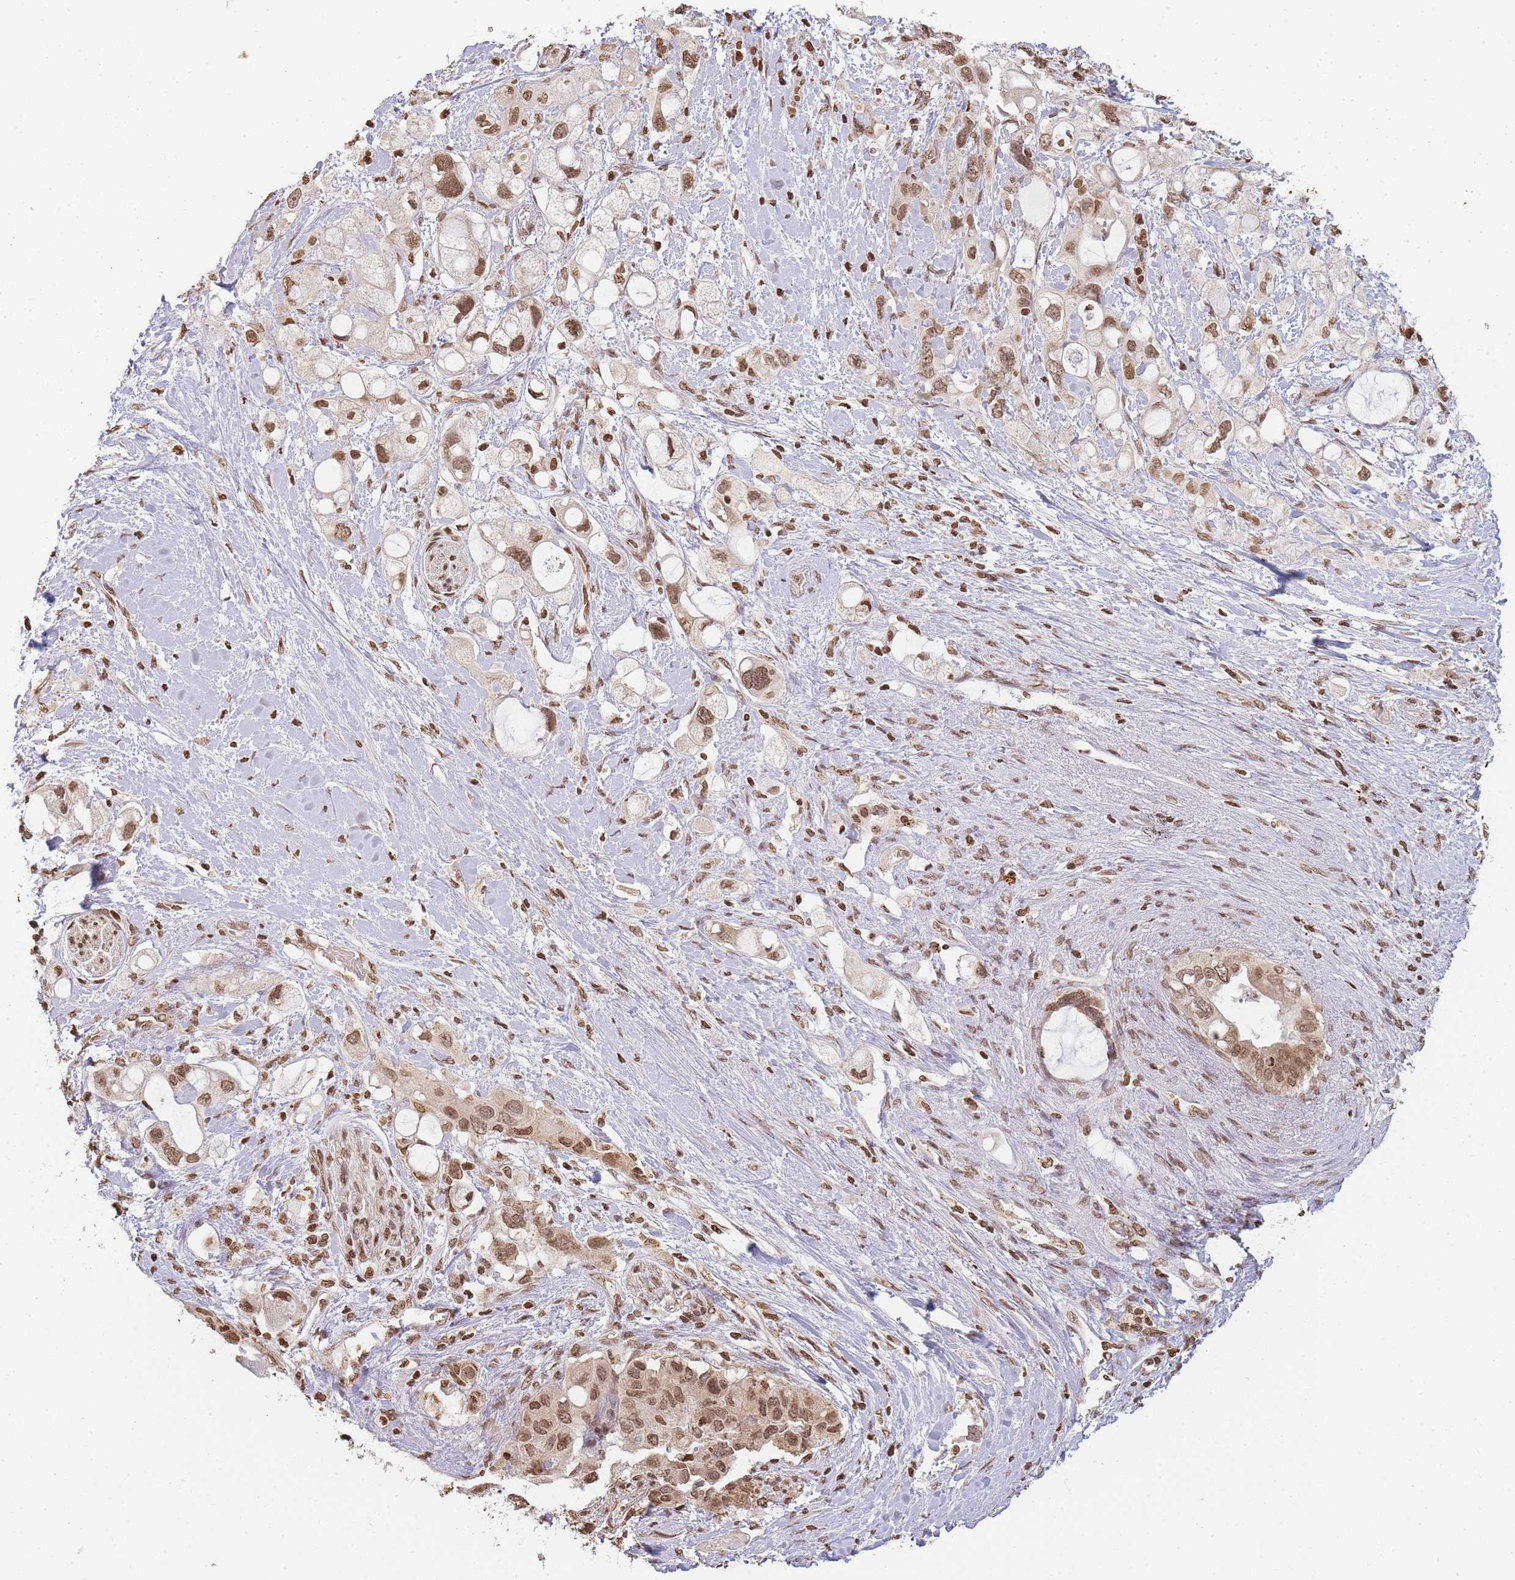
{"staining": {"intensity": "moderate", "quantity": ">75%", "location": "nuclear"}, "tissue": "pancreatic cancer", "cell_type": "Tumor cells", "image_type": "cancer", "snomed": [{"axis": "morphology", "description": "Adenocarcinoma, NOS"}, {"axis": "topography", "description": "Pancreas"}], "caption": "This micrograph displays pancreatic cancer (adenocarcinoma) stained with IHC to label a protein in brown. The nuclear of tumor cells show moderate positivity for the protein. Nuclei are counter-stained blue.", "gene": "WWTR1", "patient": {"sex": "female", "age": 56}}